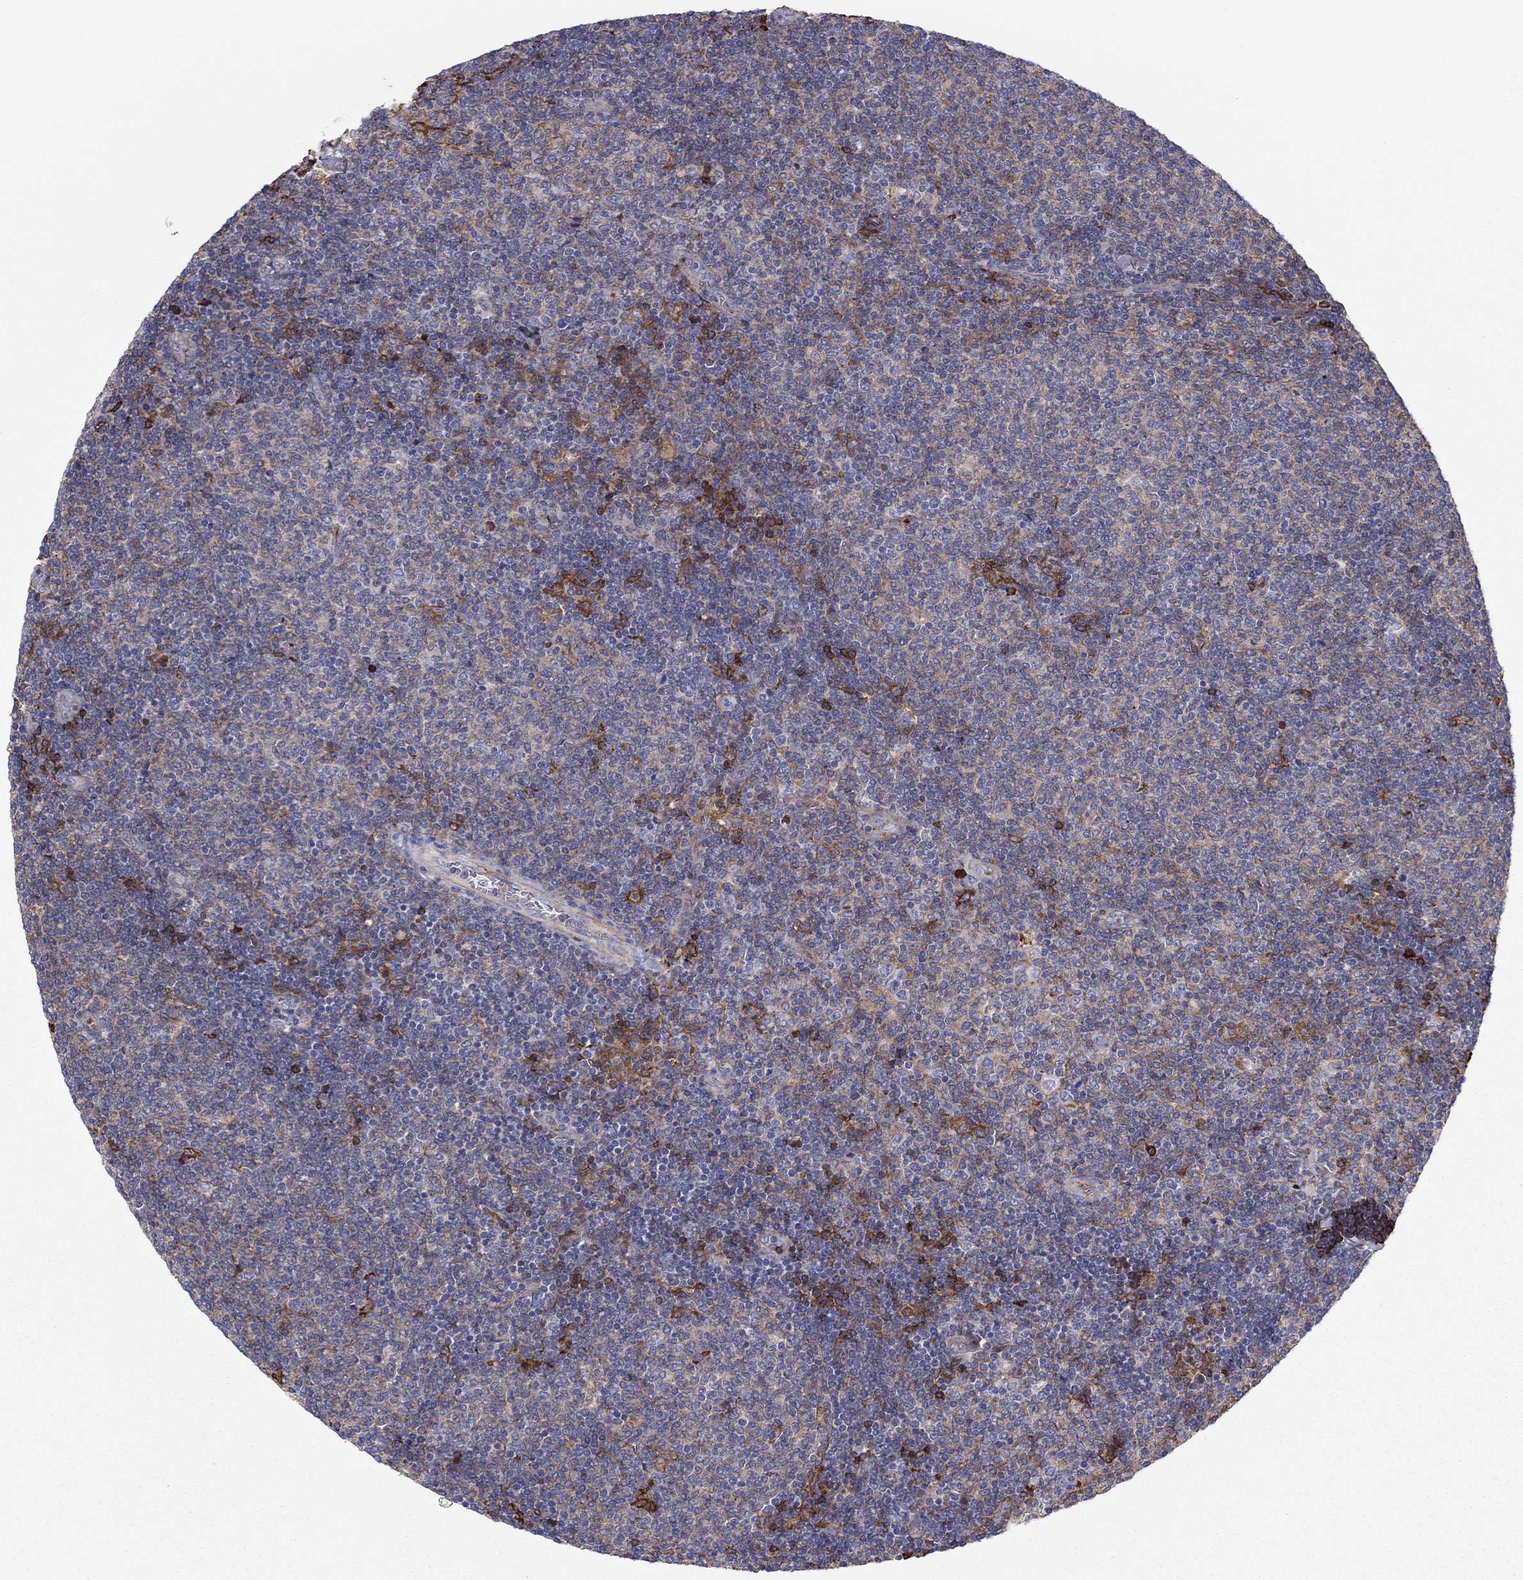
{"staining": {"intensity": "weak", "quantity": ">75%", "location": "cytoplasmic/membranous"}, "tissue": "lymphoma", "cell_type": "Tumor cells", "image_type": "cancer", "snomed": [{"axis": "morphology", "description": "Malignant lymphoma, non-Hodgkin's type, Low grade"}, {"axis": "topography", "description": "Lymph node"}], "caption": "Human lymphoma stained with a brown dye exhibits weak cytoplasmic/membranous positive positivity in about >75% of tumor cells.", "gene": "HPX", "patient": {"sex": "male", "age": 52}}